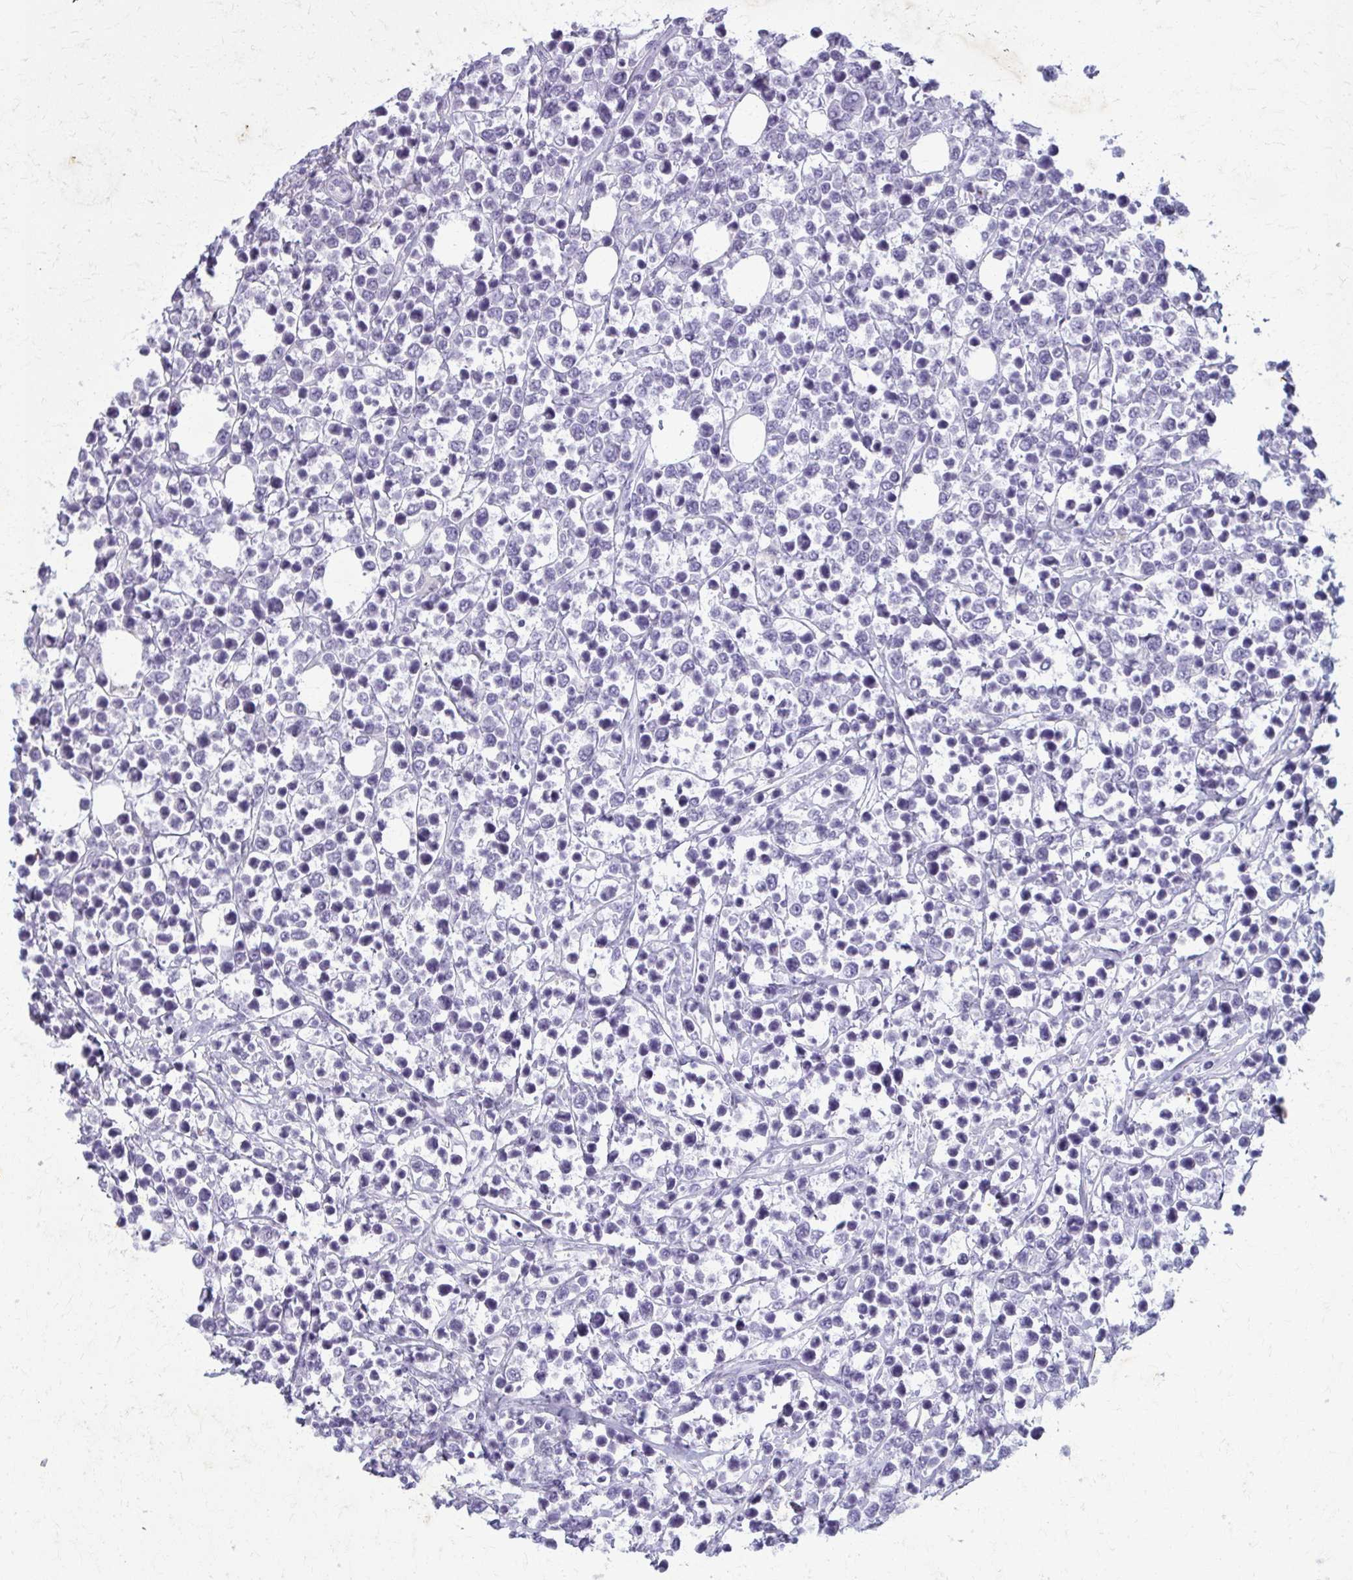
{"staining": {"intensity": "negative", "quantity": "none", "location": "none"}, "tissue": "lymphoma", "cell_type": "Tumor cells", "image_type": "cancer", "snomed": [{"axis": "morphology", "description": "Malignant lymphoma, non-Hodgkin's type, Low grade"}, {"axis": "topography", "description": "Lymph node"}], "caption": "Image shows no significant protein positivity in tumor cells of lymphoma.", "gene": "CARD9", "patient": {"sex": "male", "age": 60}}